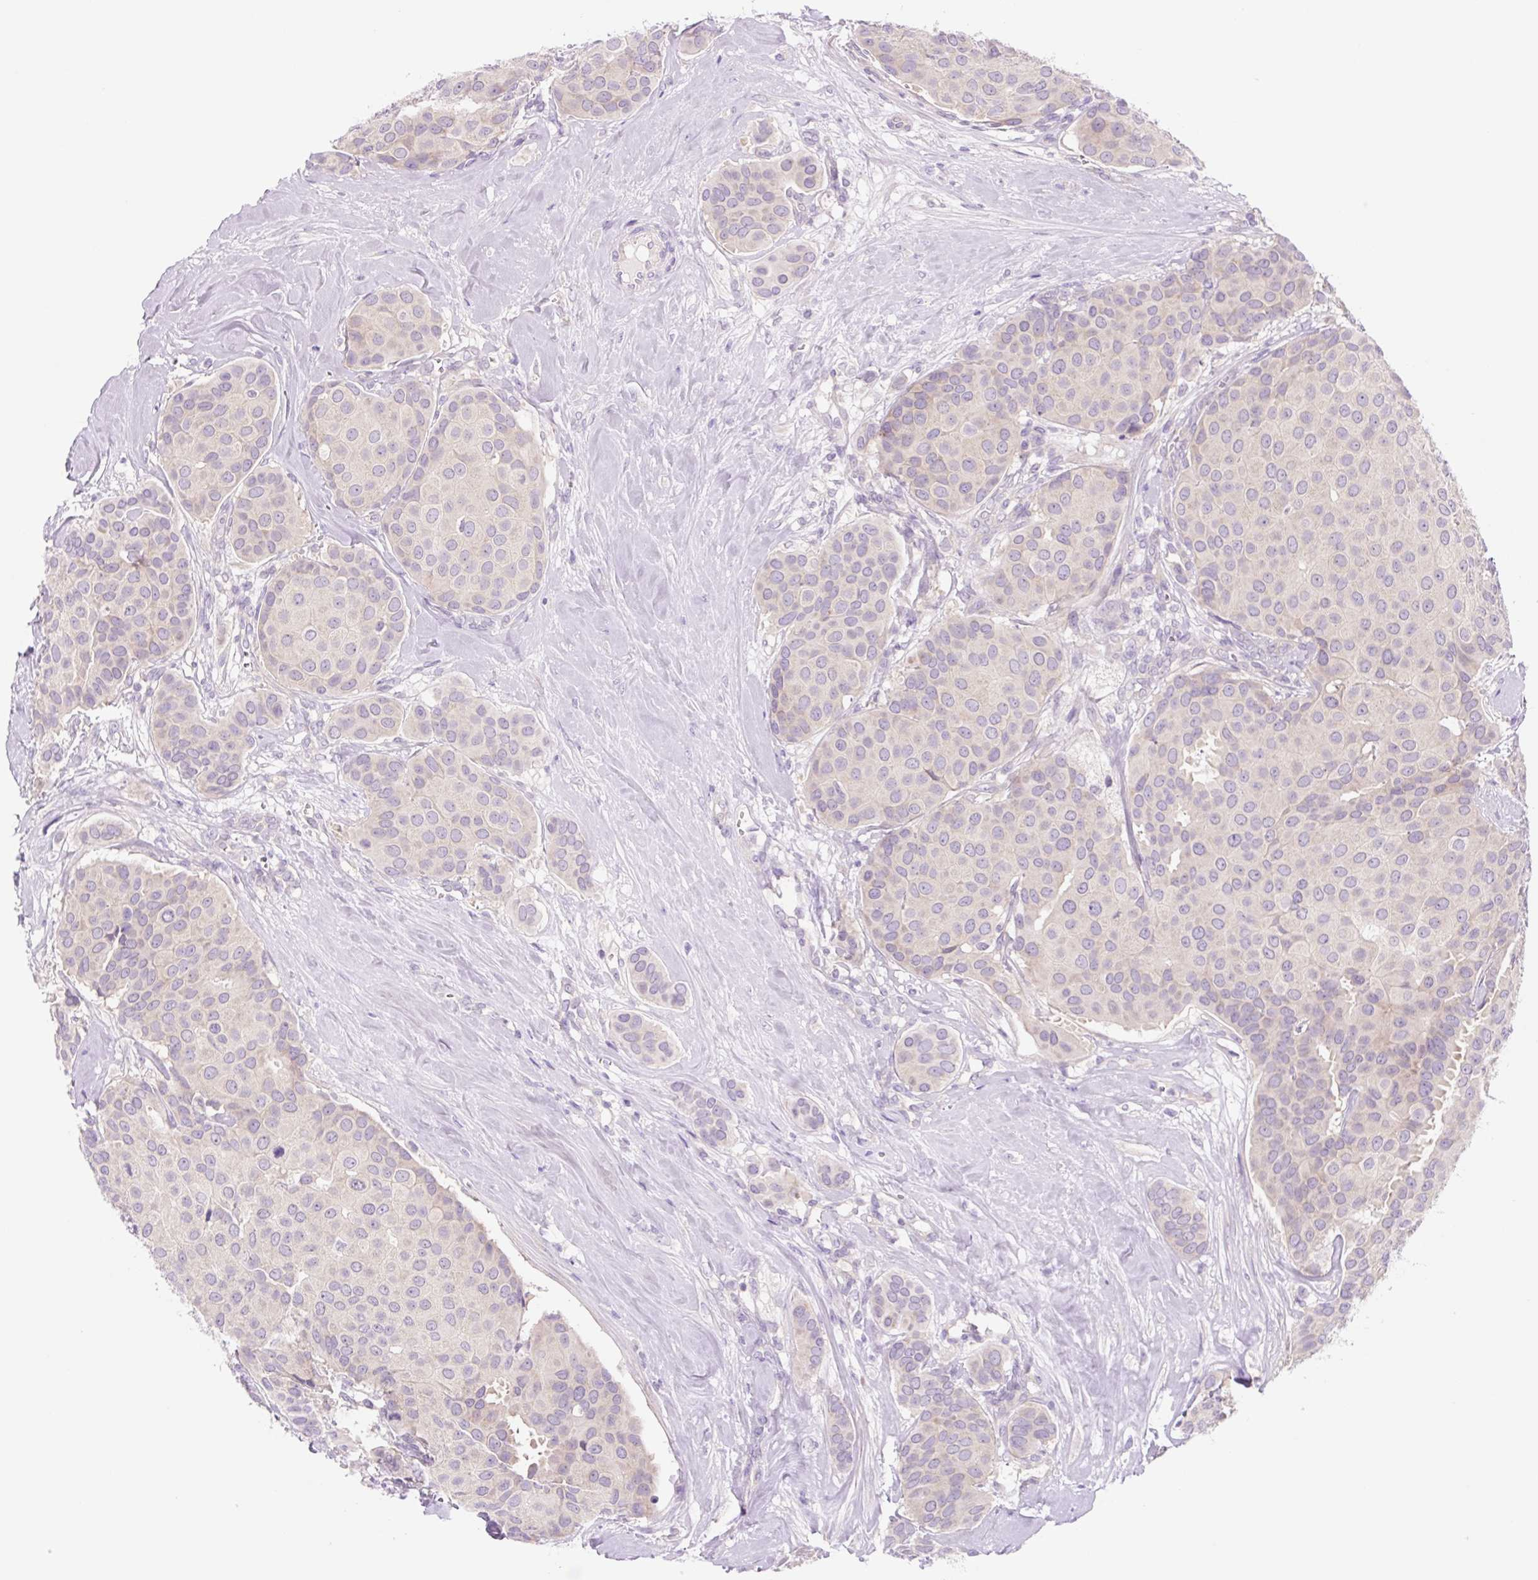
{"staining": {"intensity": "negative", "quantity": "none", "location": "none"}, "tissue": "breast cancer", "cell_type": "Tumor cells", "image_type": "cancer", "snomed": [{"axis": "morphology", "description": "Duct carcinoma"}, {"axis": "topography", "description": "Breast"}], "caption": "Breast invasive ductal carcinoma stained for a protein using immunohistochemistry demonstrates no expression tumor cells.", "gene": "CELF6", "patient": {"sex": "female", "age": 70}}